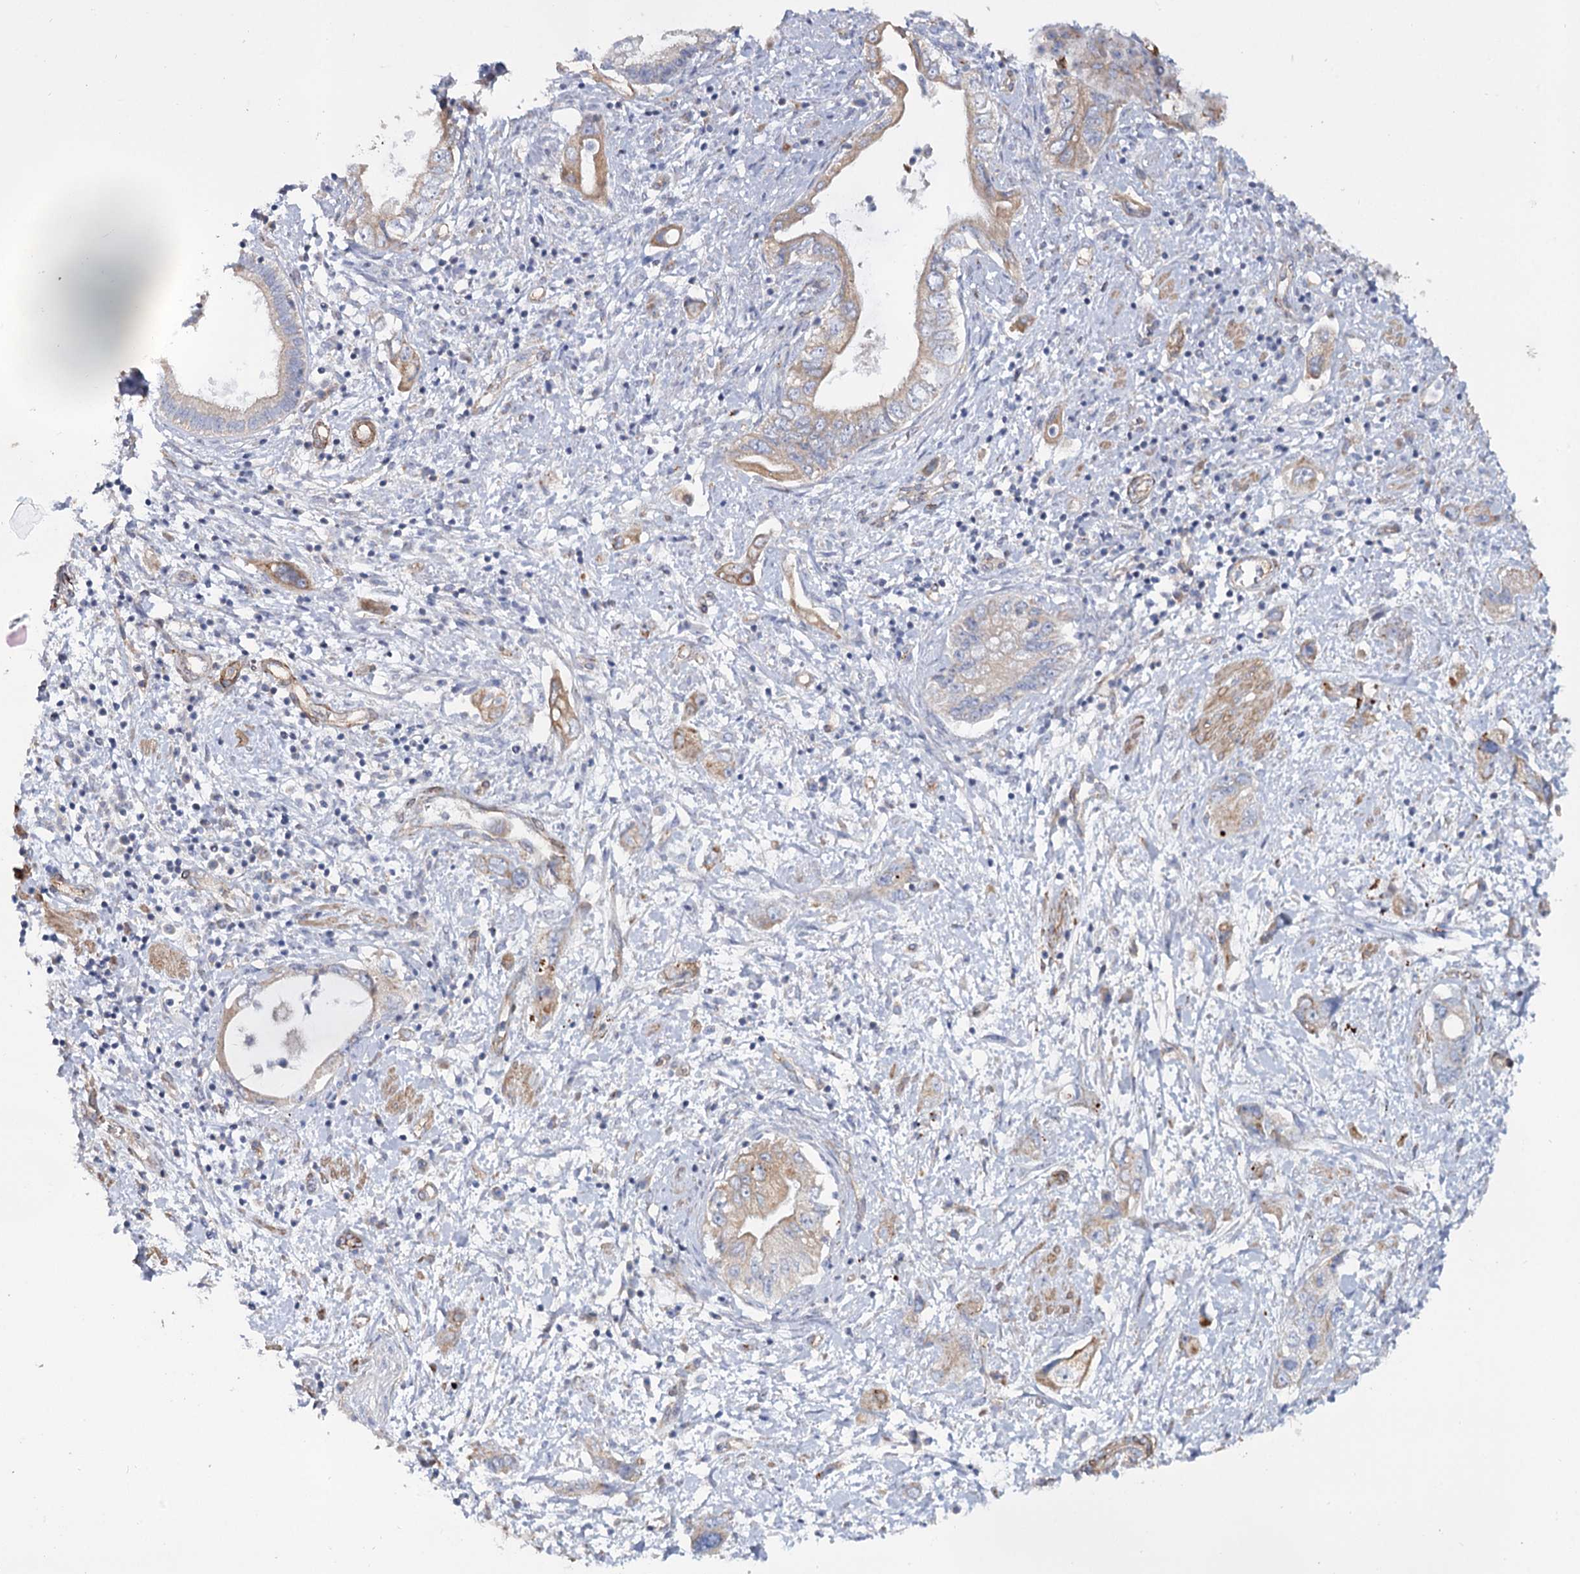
{"staining": {"intensity": "weak", "quantity": "<25%", "location": "cytoplasmic/membranous"}, "tissue": "pancreatic cancer", "cell_type": "Tumor cells", "image_type": "cancer", "snomed": [{"axis": "morphology", "description": "Adenocarcinoma, NOS"}, {"axis": "topography", "description": "Pancreas"}], "caption": "High power microscopy image of an IHC histopathology image of pancreatic cancer, revealing no significant expression in tumor cells.", "gene": "TMEM164", "patient": {"sex": "female", "age": 73}}